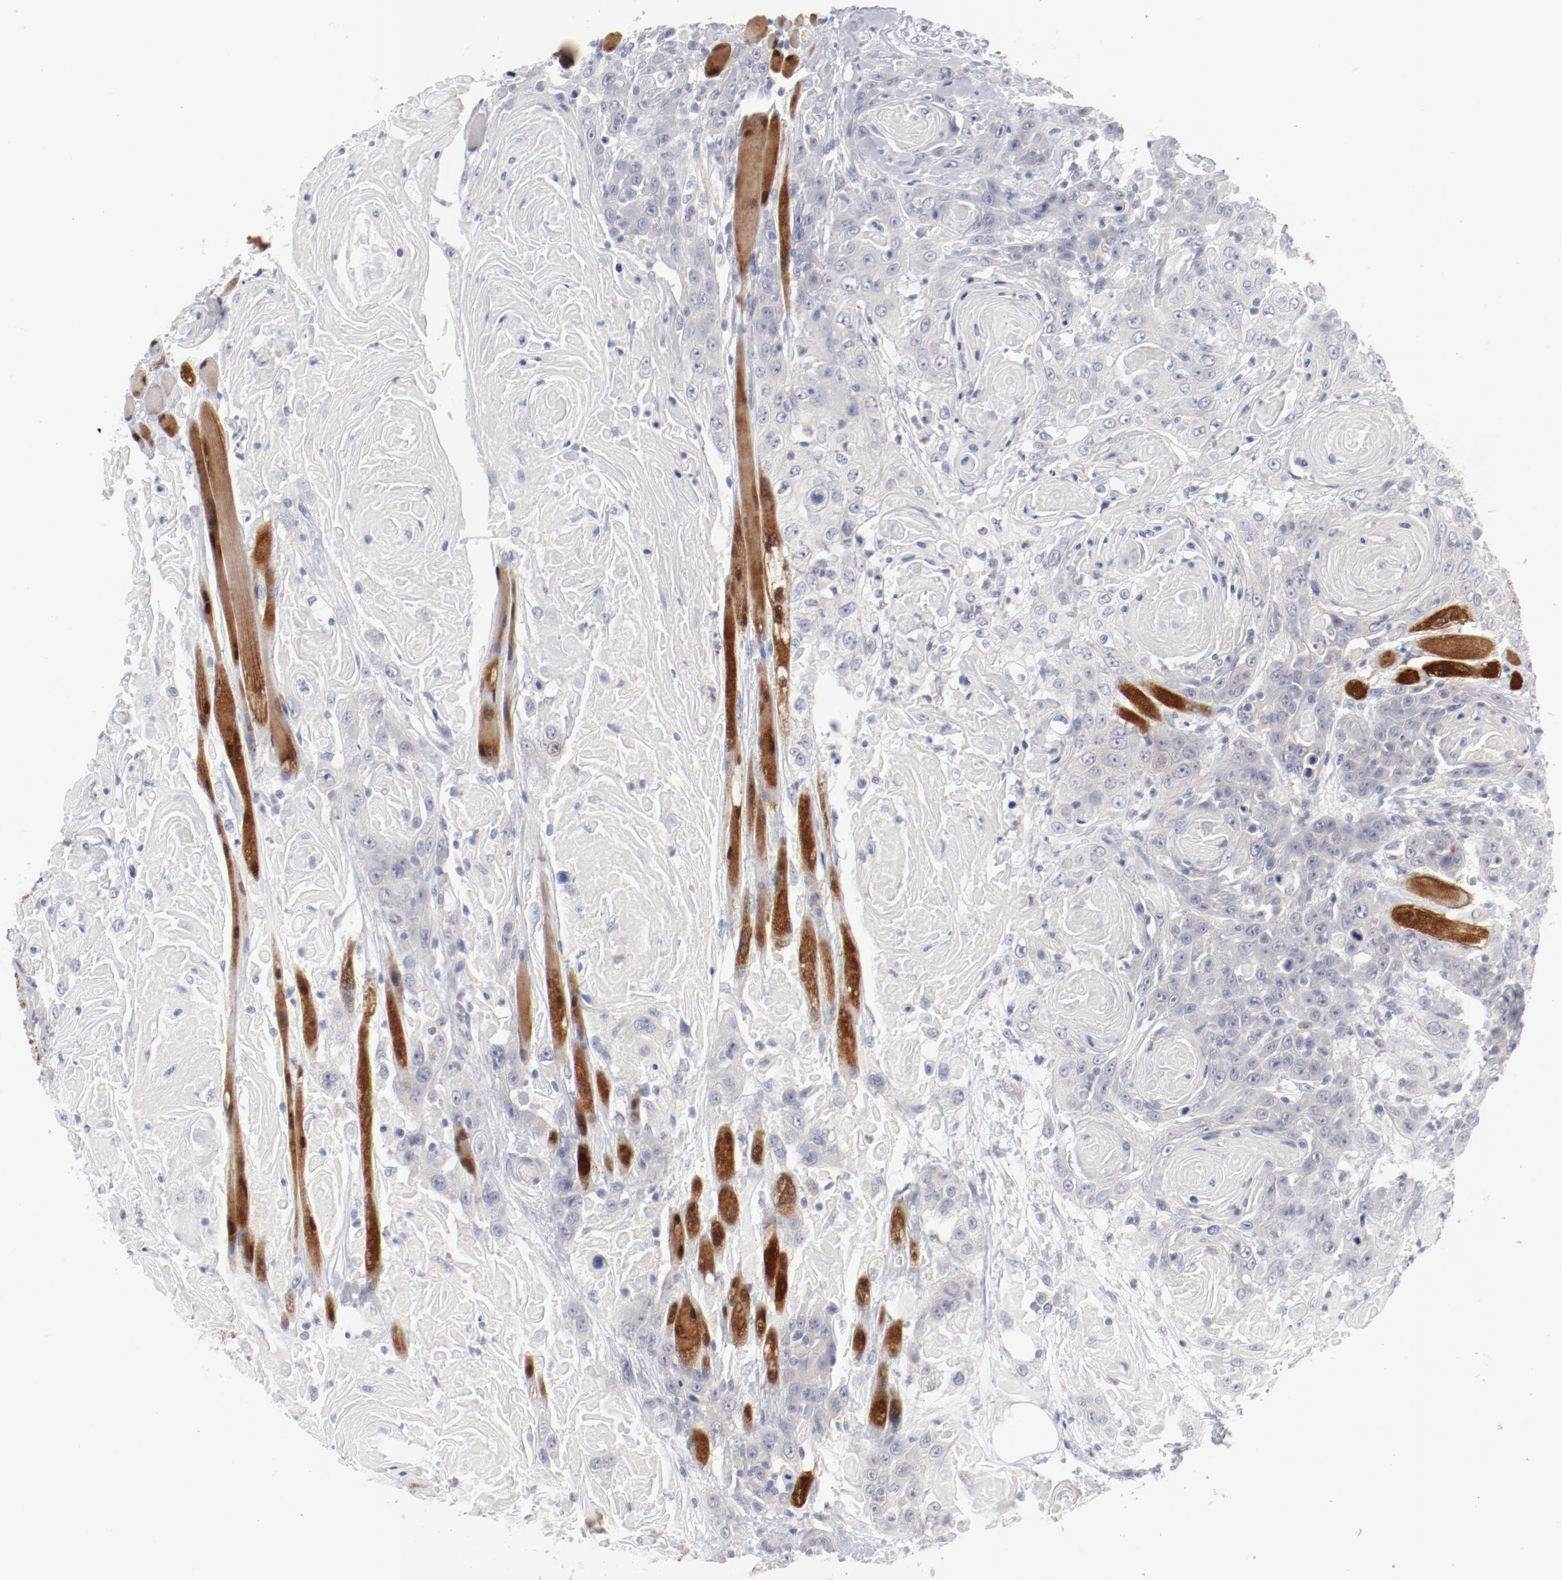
{"staining": {"intensity": "negative", "quantity": "none", "location": "none"}, "tissue": "head and neck cancer", "cell_type": "Tumor cells", "image_type": "cancer", "snomed": [{"axis": "morphology", "description": "Squamous cell carcinoma, NOS"}, {"axis": "topography", "description": "Head-Neck"}], "caption": "DAB (3,3'-diaminobenzidine) immunohistochemical staining of squamous cell carcinoma (head and neck) demonstrates no significant expression in tumor cells.", "gene": "SH3BGR", "patient": {"sex": "female", "age": 84}}